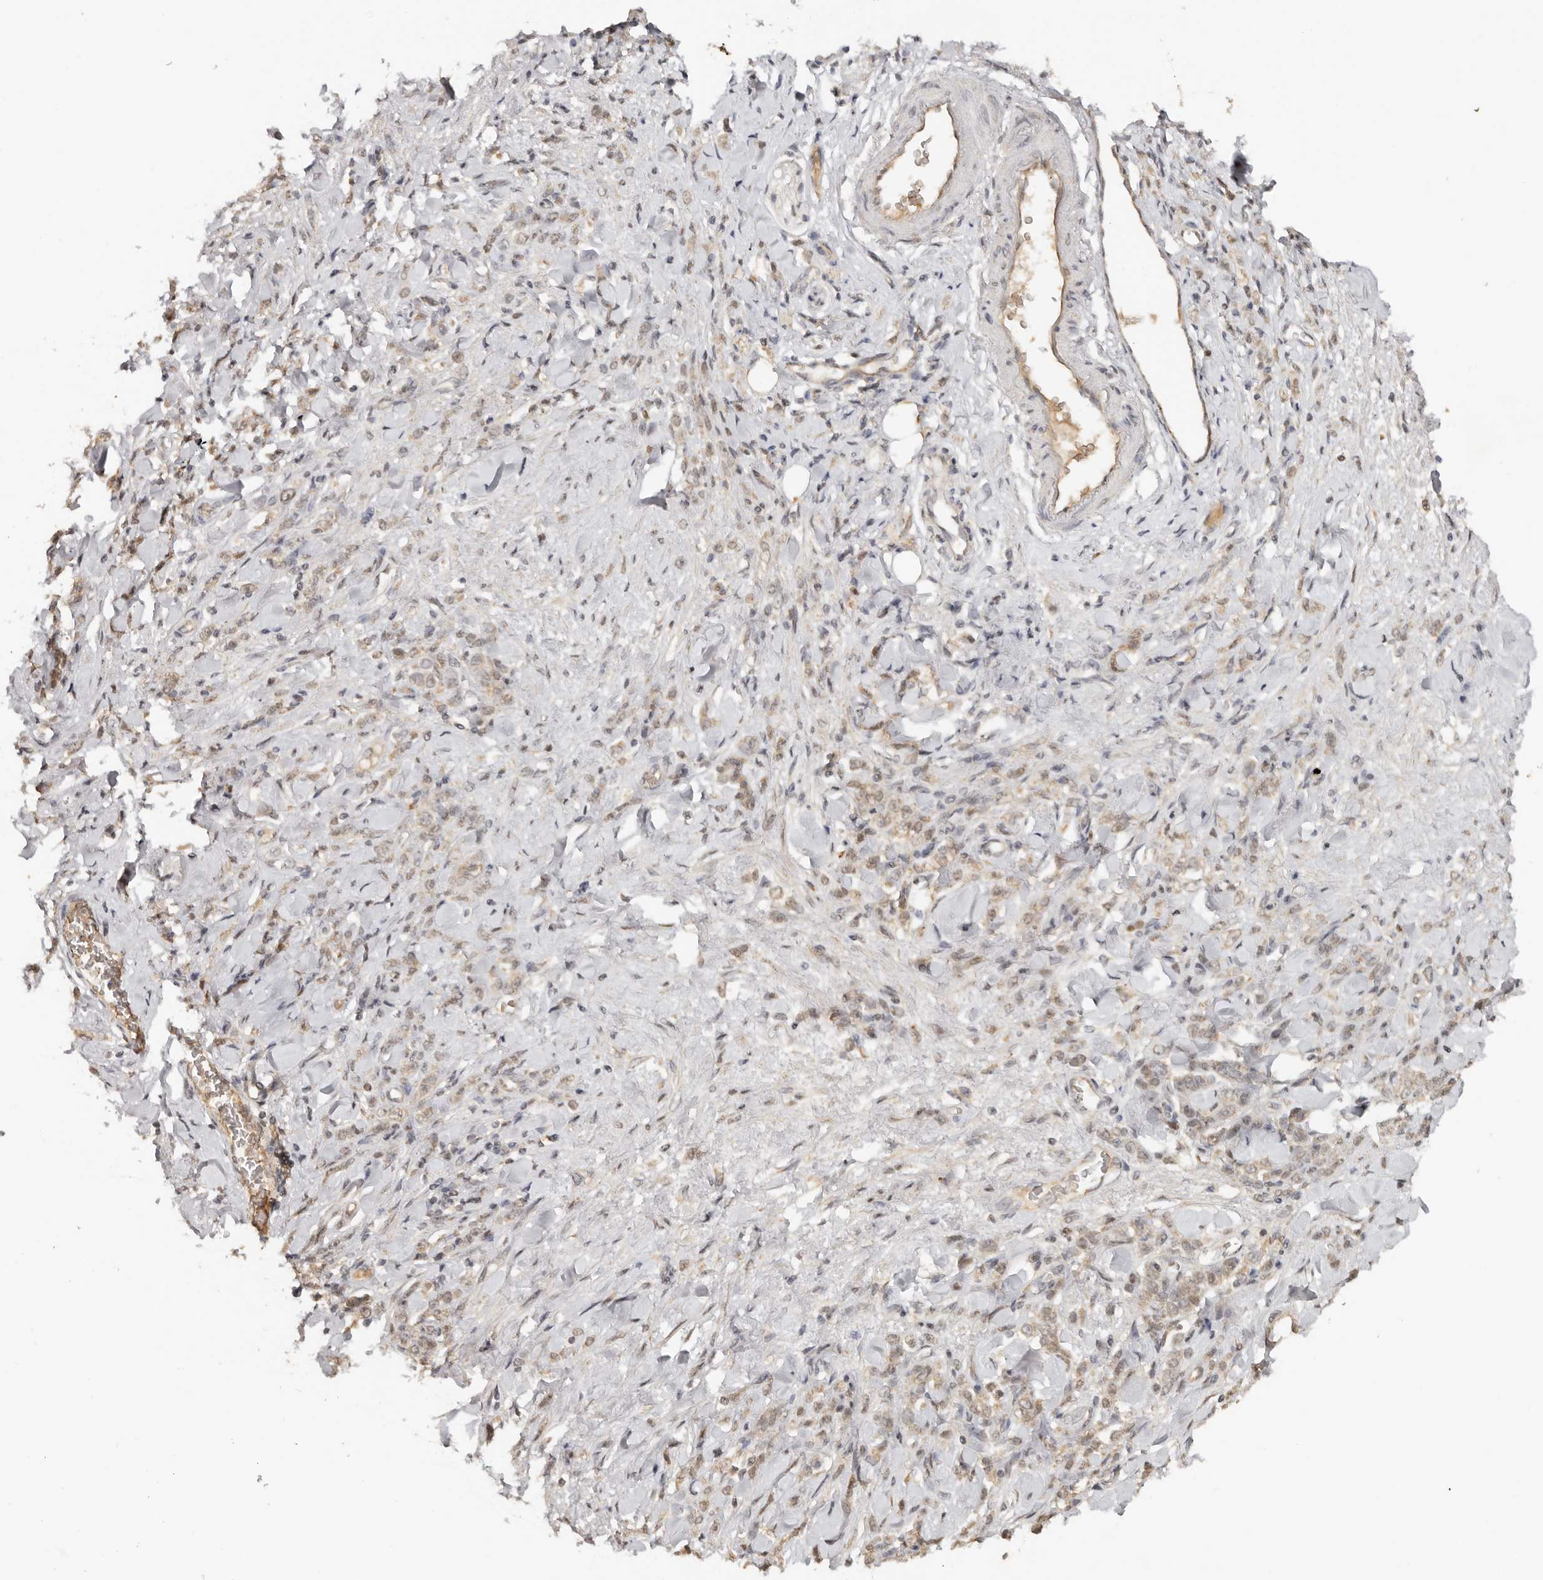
{"staining": {"intensity": "weak", "quantity": ">75%", "location": "cytoplasmic/membranous"}, "tissue": "stomach cancer", "cell_type": "Tumor cells", "image_type": "cancer", "snomed": [{"axis": "morphology", "description": "Normal tissue, NOS"}, {"axis": "morphology", "description": "Adenocarcinoma, NOS"}, {"axis": "topography", "description": "Stomach"}], "caption": "A low amount of weak cytoplasmic/membranous positivity is appreciated in about >75% of tumor cells in adenocarcinoma (stomach) tissue. The staining was performed using DAB to visualize the protein expression in brown, while the nuclei were stained in blue with hematoxylin (Magnification: 20x).", "gene": "SEC14L1", "patient": {"sex": "male", "age": 82}}